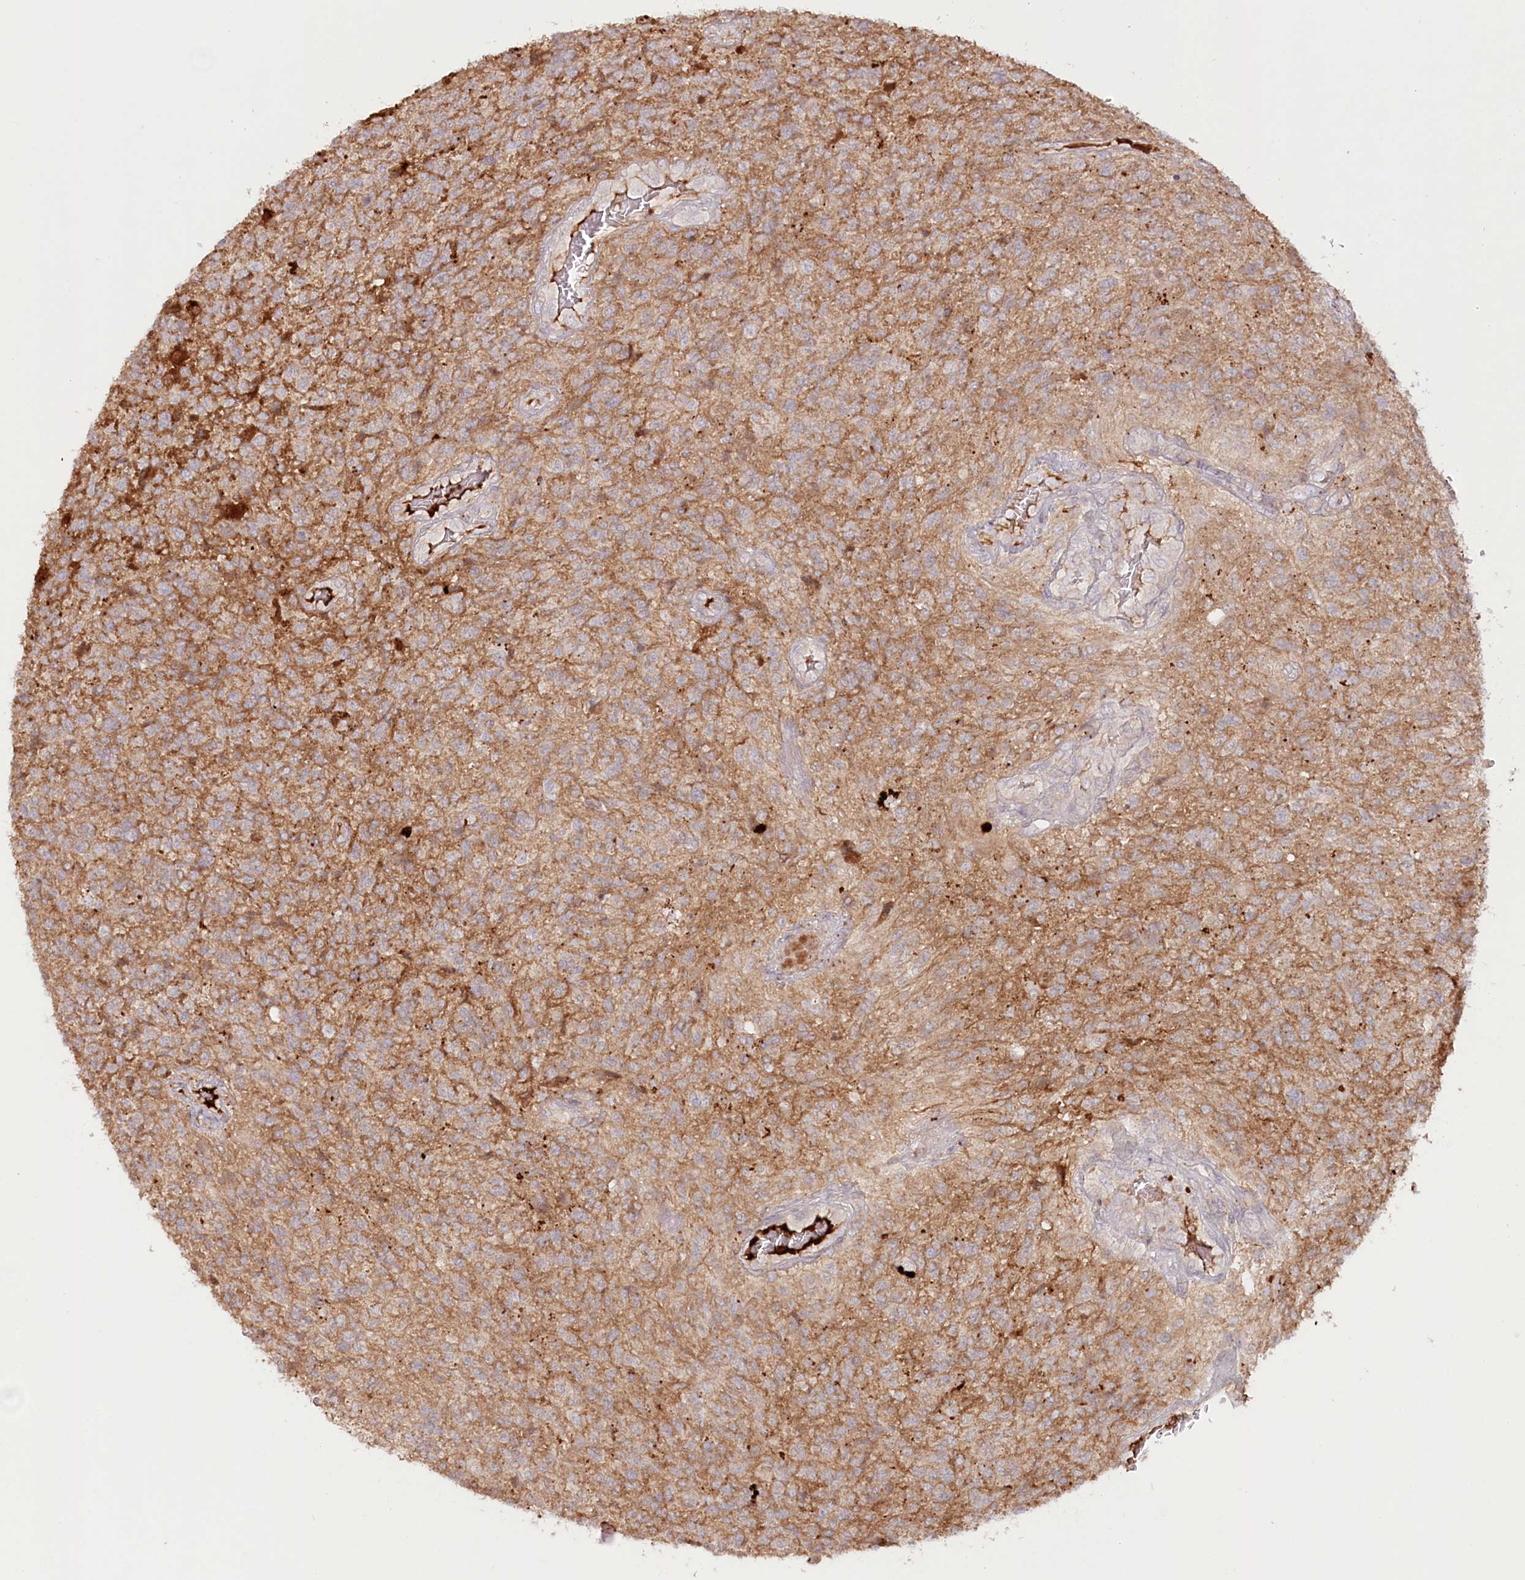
{"staining": {"intensity": "moderate", "quantity": ">75%", "location": "cytoplasmic/membranous"}, "tissue": "glioma", "cell_type": "Tumor cells", "image_type": "cancer", "snomed": [{"axis": "morphology", "description": "Glioma, malignant, High grade"}, {"axis": "topography", "description": "Brain"}], "caption": "Glioma stained for a protein shows moderate cytoplasmic/membranous positivity in tumor cells.", "gene": "PSAPL1", "patient": {"sex": "male", "age": 56}}